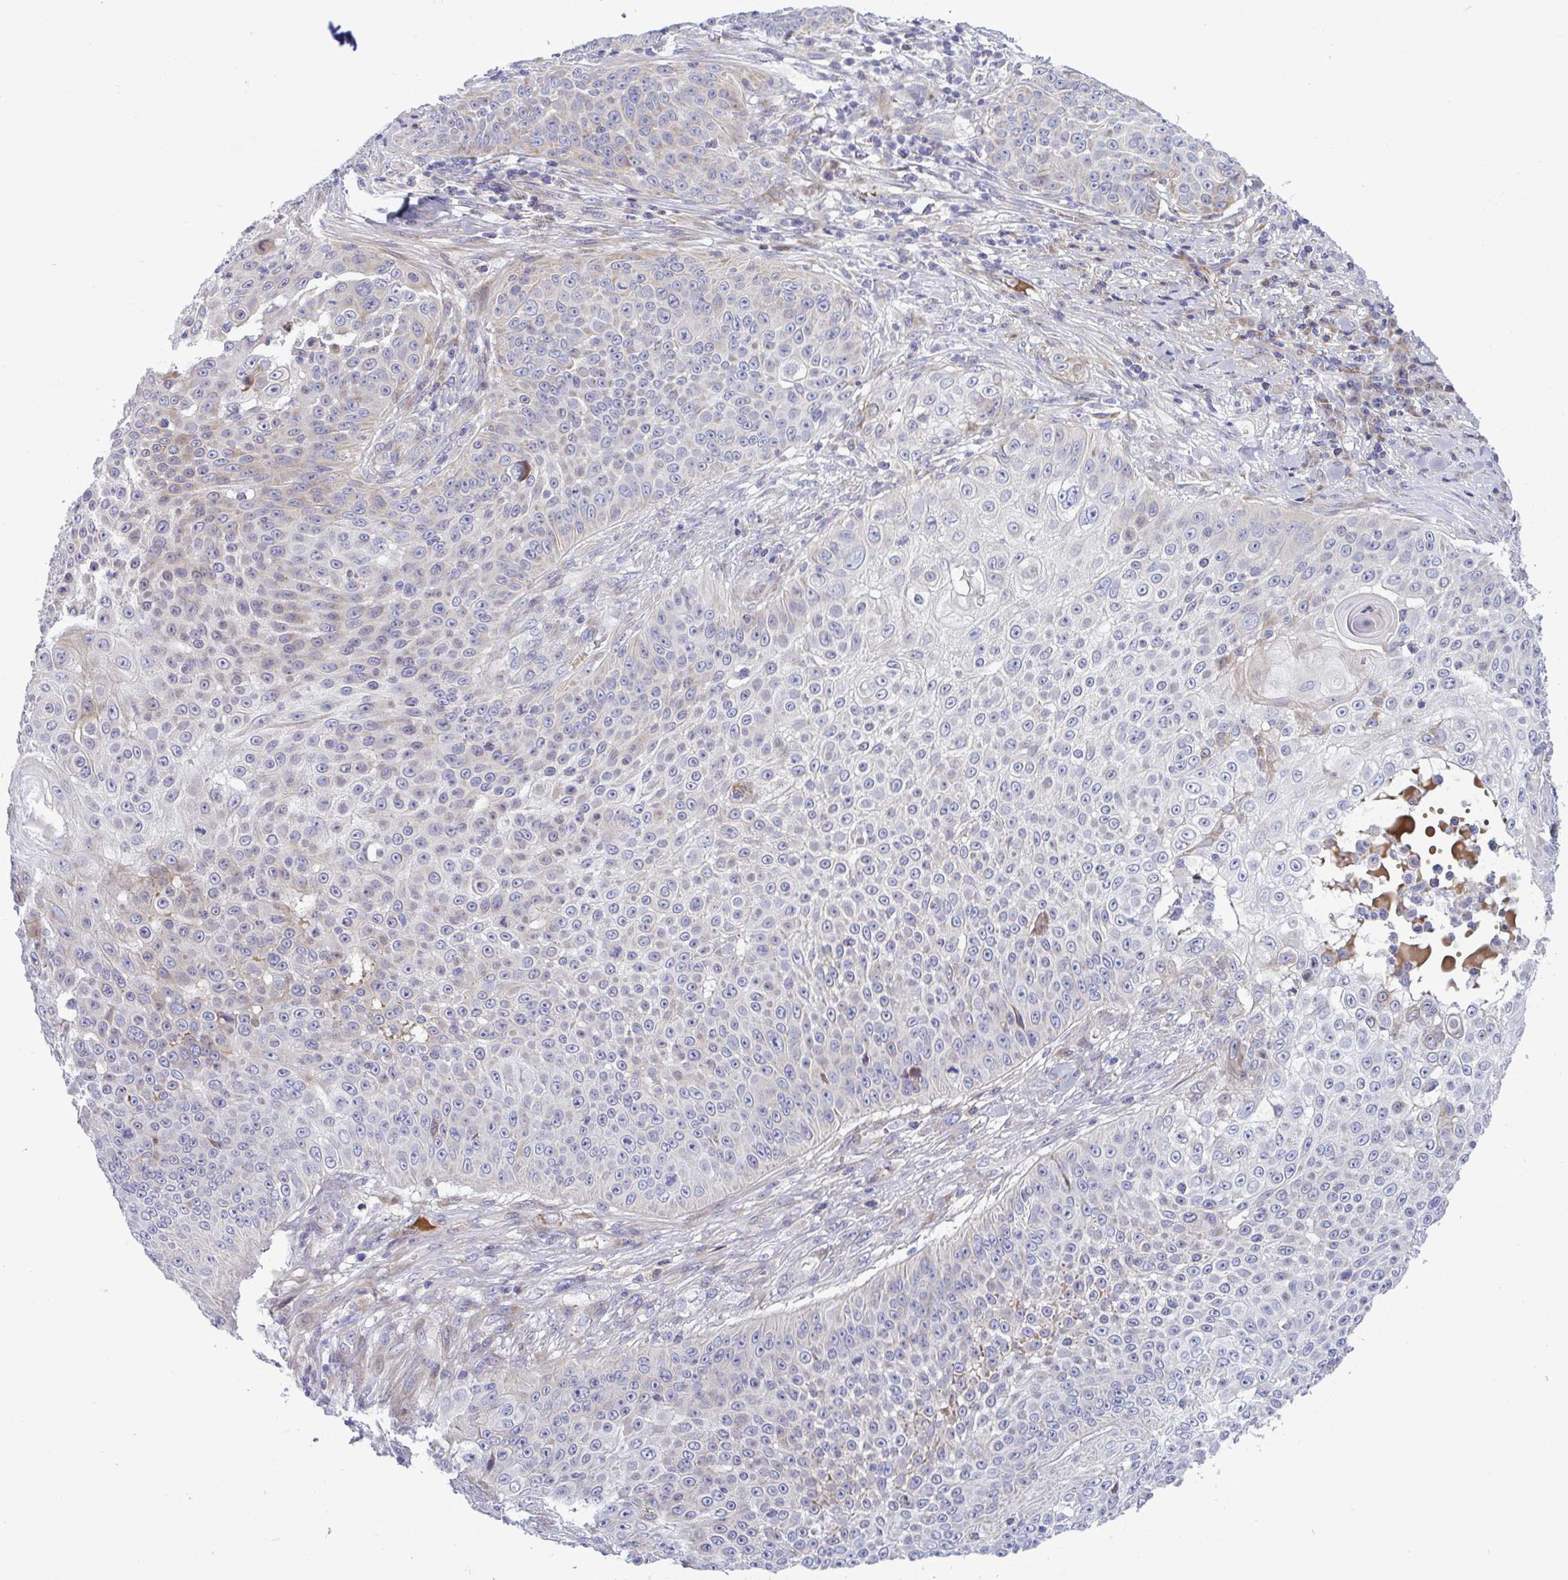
{"staining": {"intensity": "negative", "quantity": "none", "location": "none"}, "tissue": "skin cancer", "cell_type": "Tumor cells", "image_type": "cancer", "snomed": [{"axis": "morphology", "description": "Squamous cell carcinoma, NOS"}, {"axis": "topography", "description": "Skin"}], "caption": "IHC of human squamous cell carcinoma (skin) exhibits no expression in tumor cells. (DAB (3,3'-diaminobenzidine) IHC visualized using brightfield microscopy, high magnification).", "gene": "NTN1", "patient": {"sex": "male", "age": 24}}